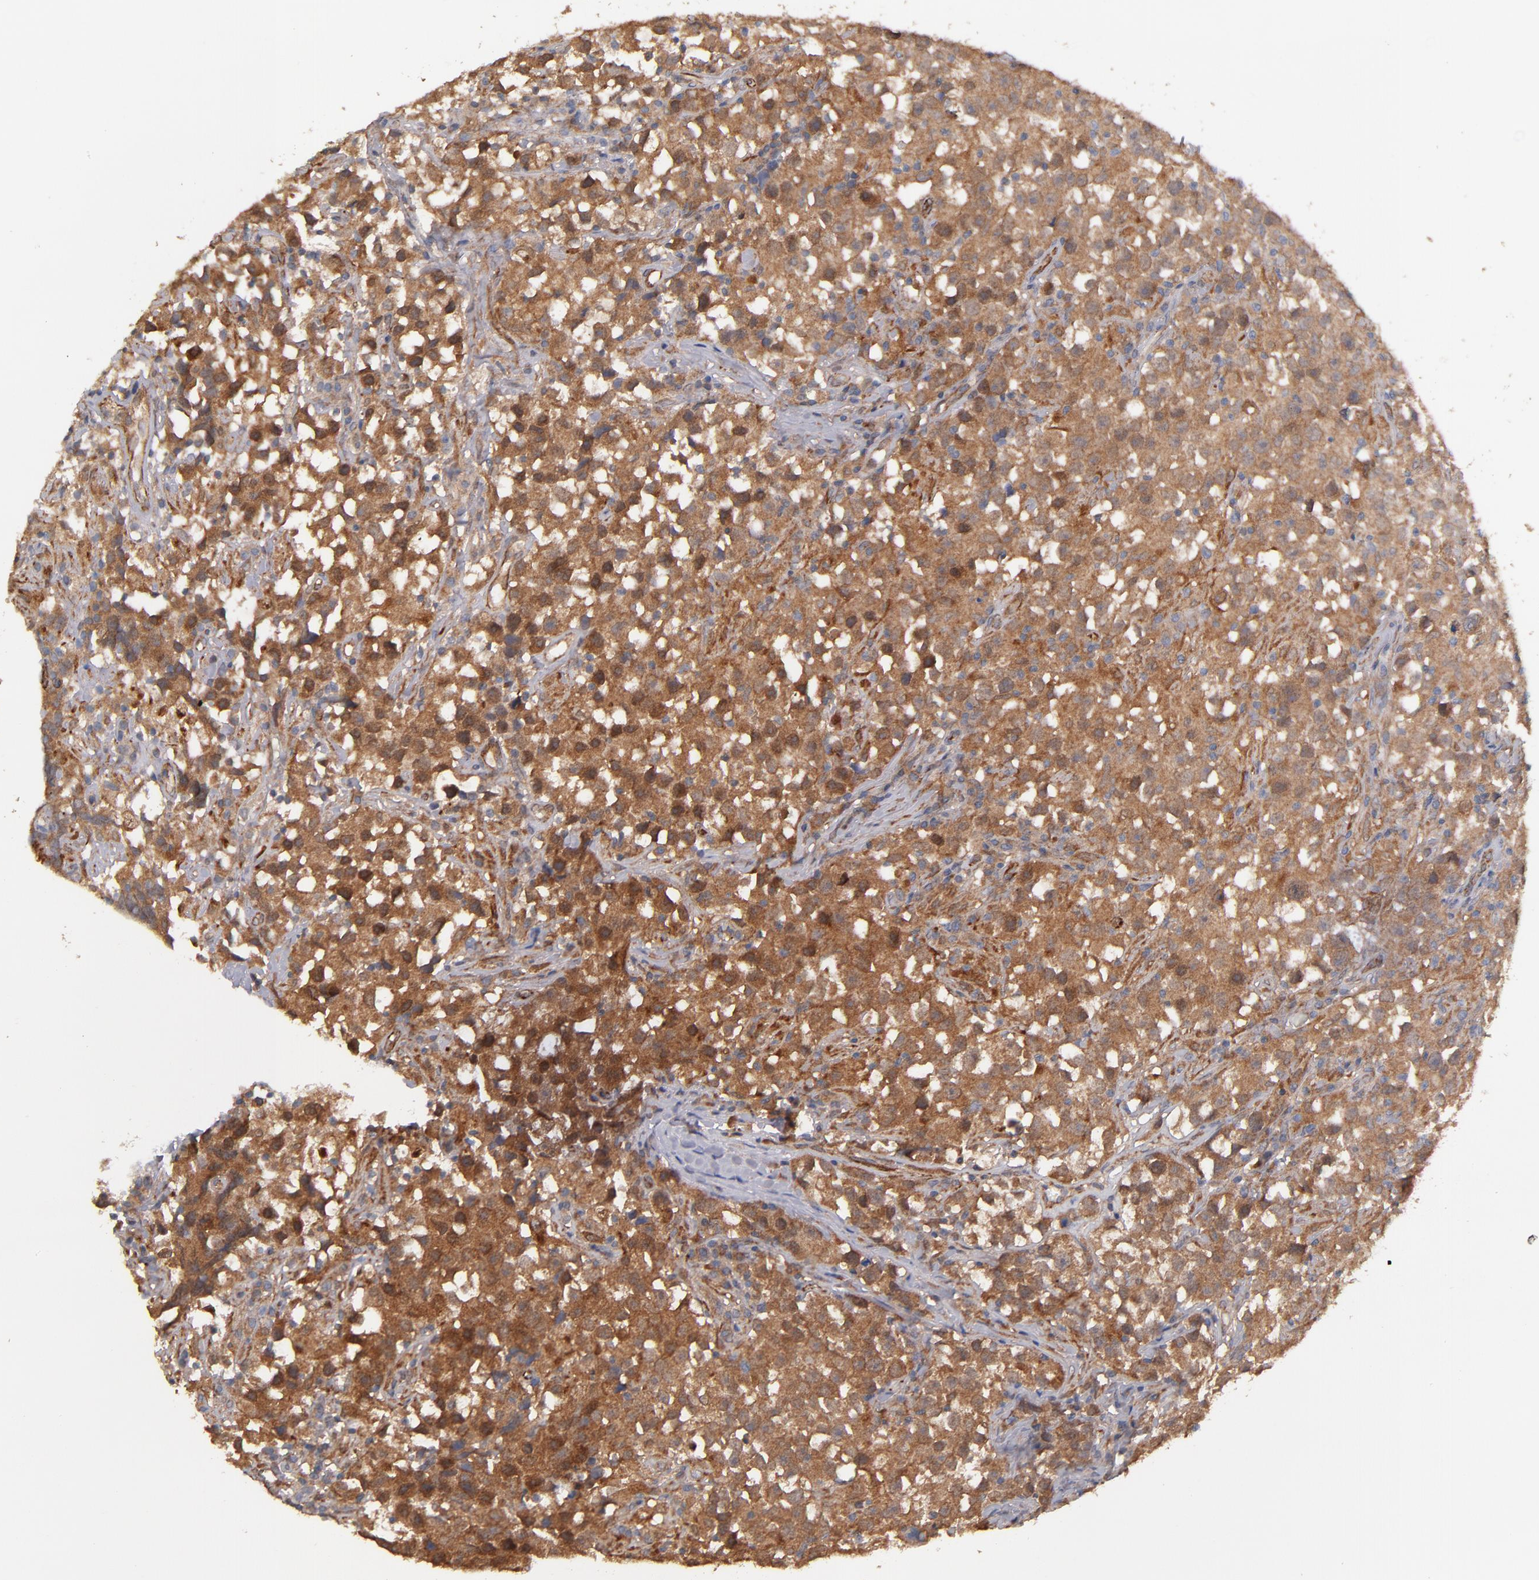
{"staining": {"intensity": "strong", "quantity": "25%-75%", "location": "cytoplasmic/membranous"}, "tissue": "testis cancer", "cell_type": "Tumor cells", "image_type": "cancer", "snomed": [{"axis": "morphology", "description": "Seminoma, NOS"}, {"axis": "topography", "description": "Testis"}], "caption": "This is an image of immunohistochemistry (IHC) staining of seminoma (testis), which shows strong expression in the cytoplasmic/membranous of tumor cells.", "gene": "GMFG", "patient": {"sex": "male", "age": 33}}